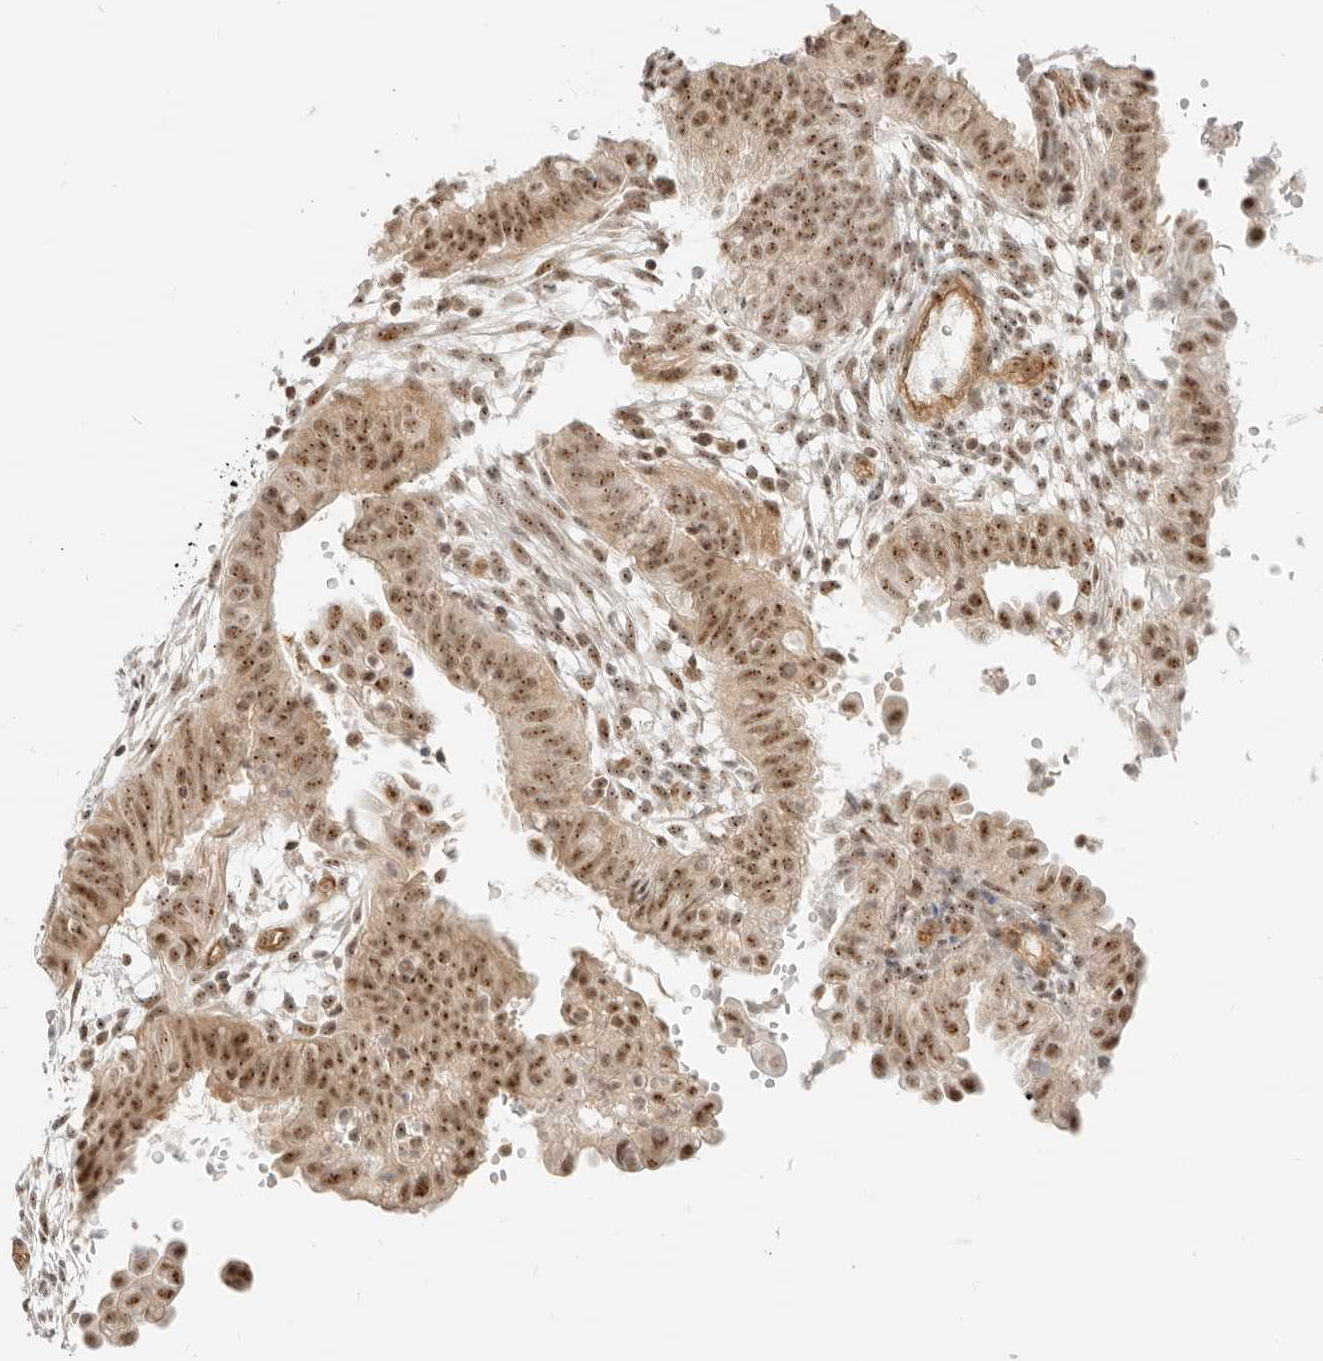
{"staining": {"intensity": "moderate", "quantity": ">75%", "location": "nuclear"}, "tissue": "endometrial cancer", "cell_type": "Tumor cells", "image_type": "cancer", "snomed": [{"axis": "morphology", "description": "Adenocarcinoma, NOS"}, {"axis": "topography", "description": "Endometrium"}], "caption": "Tumor cells reveal medium levels of moderate nuclear positivity in about >75% of cells in adenocarcinoma (endometrial).", "gene": "BAP1", "patient": {"sex": "female", "age": 51}}